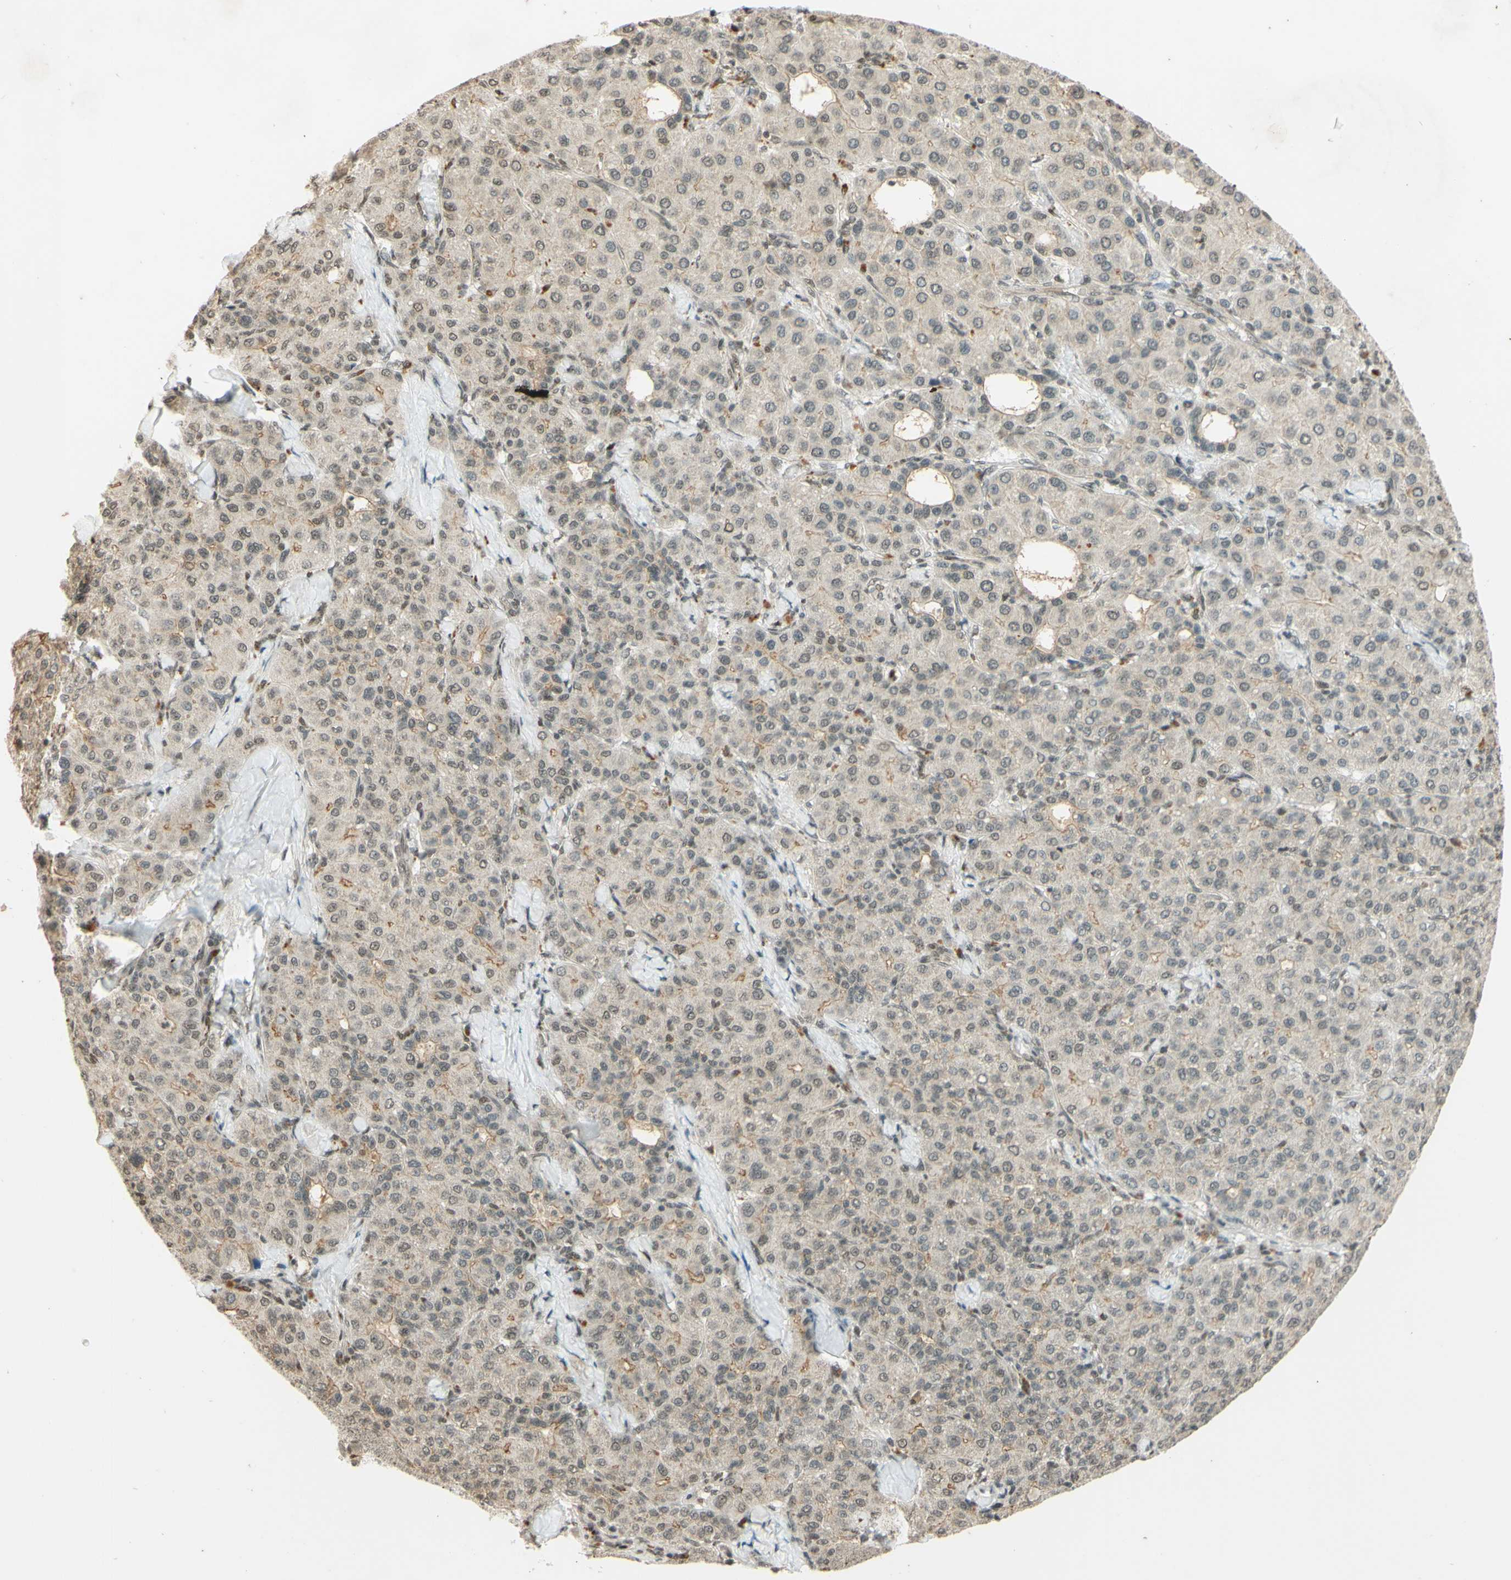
{"staining": {"intensity": "weak", "quantity": ">75%", "location": "cytoplasmic/membranous,nuclear"}, "tissue": "liver cancer", "cell_type": "Tumor cells", "image_type": "cancer", "snomed": [{"axis": "morphology", "description": "Carcinoma, Hepatocellular, NOS"}, {"axis": "topography", "description": "Liver"}], "caption": "A brown stain shows weak cytoplasmic/membranous and nuclear expression of a protein in liver hepatocellular carcinoma tumor cells.", "gene": "SMARCB1", "patient": {"sex": "male", "age": 65}}